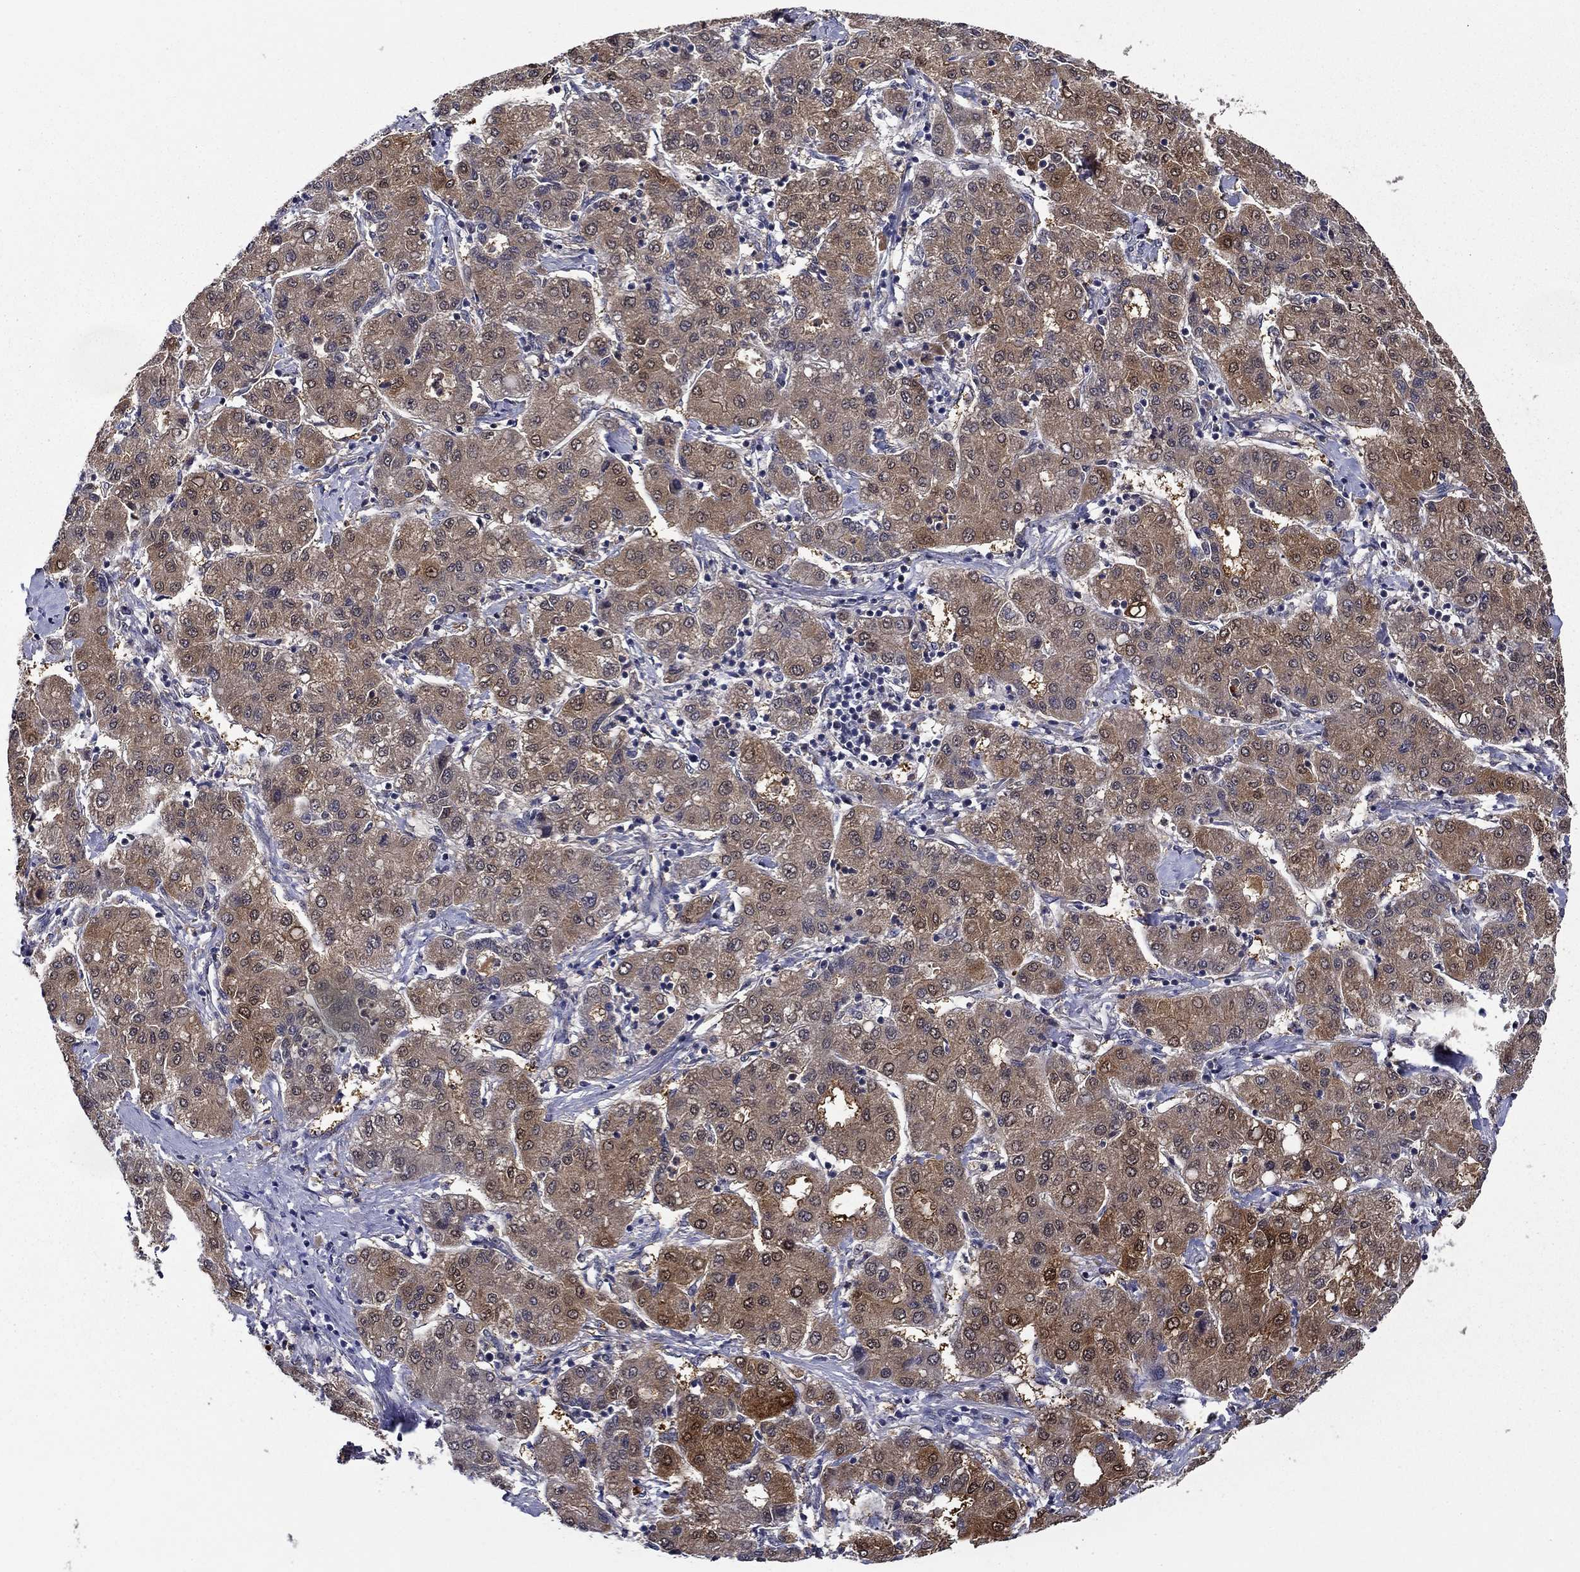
{"staining": {"intensity": "strong", "quantity": "25%-75%", "location": "cytoplasmic/membranous"}, "tissue": "liver cancer", "cell_type": "Tumor cells", "image_type": "cancer", "snomed": [{"axis": "morphology", "description": "Carcinoma, Hepatocellular, NOS"}, {"axis": "topography", "description": "Liver"}], "caption": "Brown immunohistochemical staining in liver hepatocellular carcinoma exhibits strong cytoplasmic/membranous staining in about 25%-75% of tumor cells. (brown staining indicates protein expression, while blue staining denotes nuclei).", "gene": "DDTL", "patient": {"sex": "male", "age": 65}}